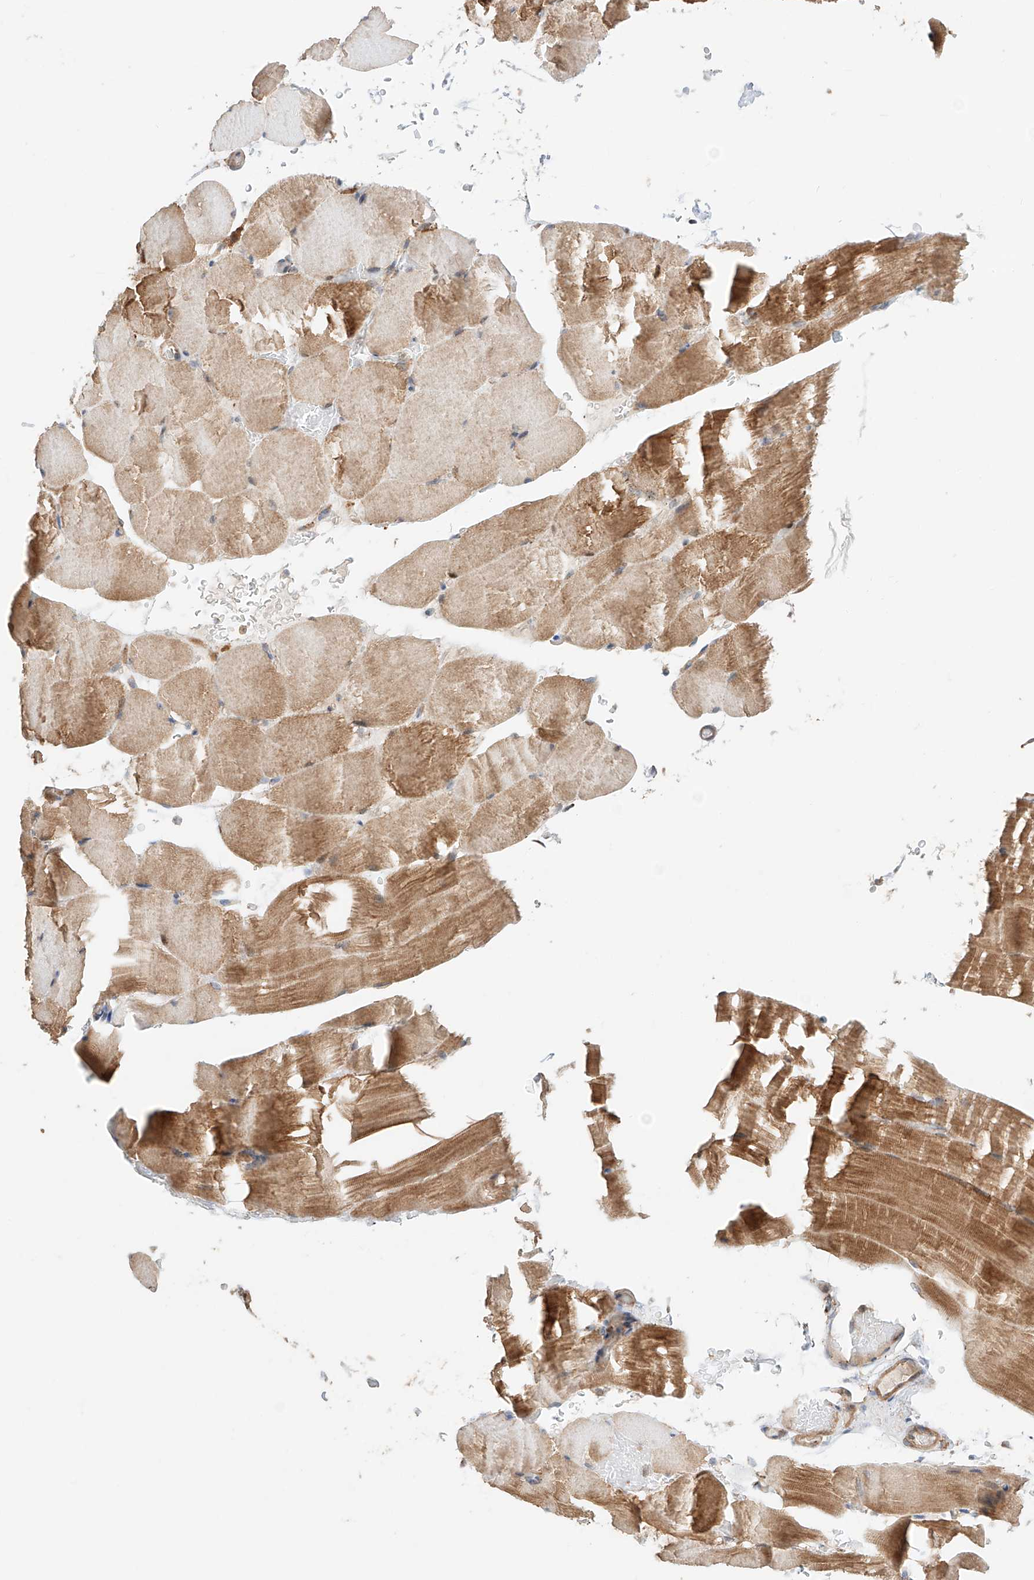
{"staining": {"intensity": "moderate", "quantity": ">75%", "location": "cytoplasmic/membranous"}, "tissue": "skeletal muscle", "cell_type": "Myocytes", "image_type": "normal", "snomed": [{"axis": "morphology", "description": "Normal tissue, NOS"}, {"axis": "topography", "description": "Skeletal muscle"}, {"axis": "topography", "description": "Parathyroid gland"}], "caption": "Immunohistochemical staining of benign skeletal muscle shows moderate cytoplasmic/membranous protein positivity in about >75% of myocytes.", "gene": "MOSPD1", "patient": {"sex": "female", "age": 37}}